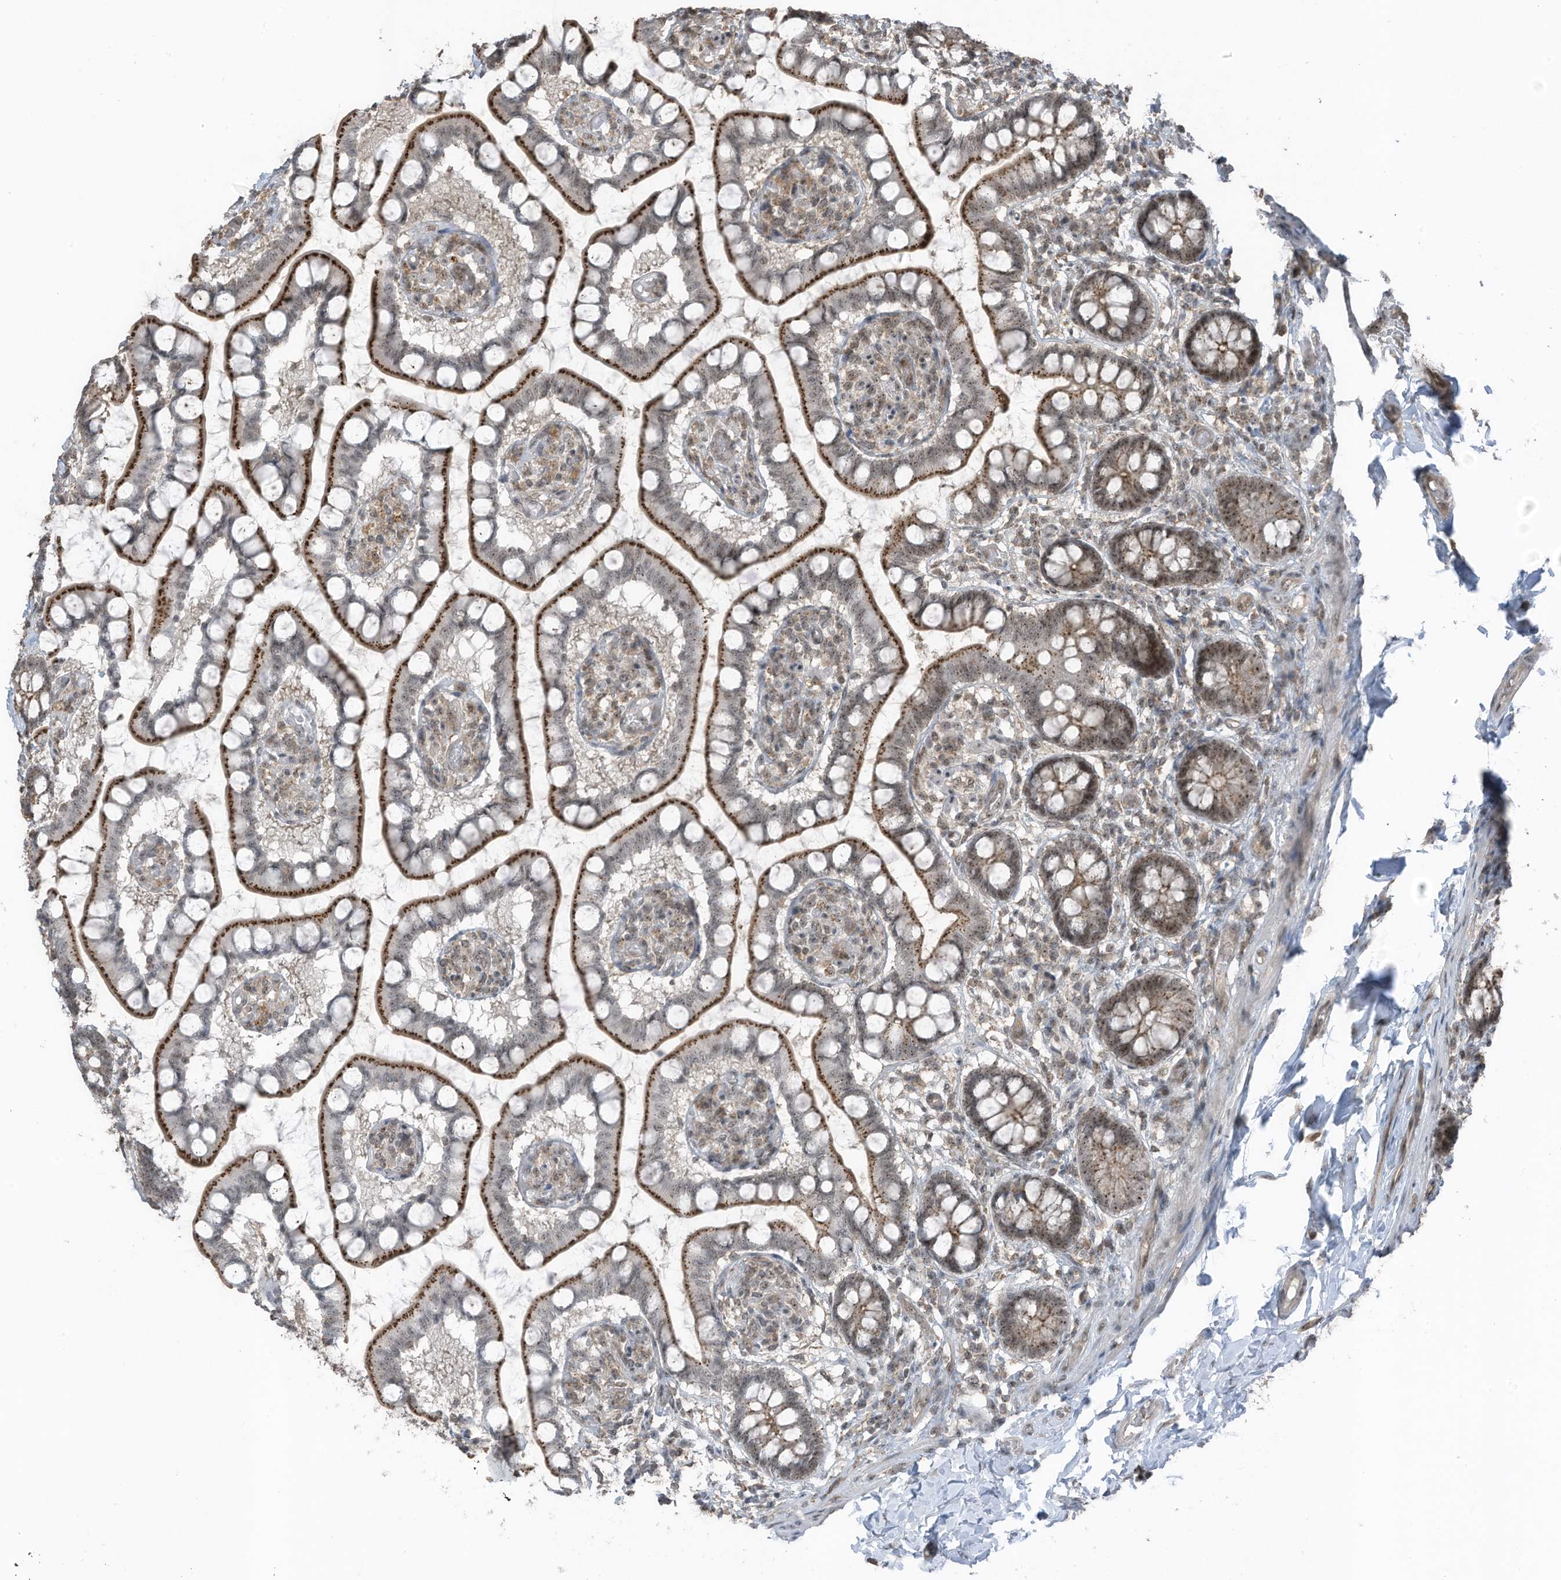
{"staining": {"intensity": "moderate", "quantity": ">75%", "location": "cytoplasmic/membranous,nuclear"}, "tissue": "small intestine", "cell_type": "Glandular cells", "image_type": "normal", "snomed": [{"axis": "morphology", "description": "Normal tissue, NOS"}, {"axis": "topography", "description": "Small intestine"}], "caption": "DAB (3,3'-diaminobenzidine) immunohistochemical staining of benign human small intestine shows moderate cytoplasmic/membranous,nuclear protein expression in approximately >75% of glandular cells.", "gene": "UTP3", "patient": {"sex": "male", "age": 52}}